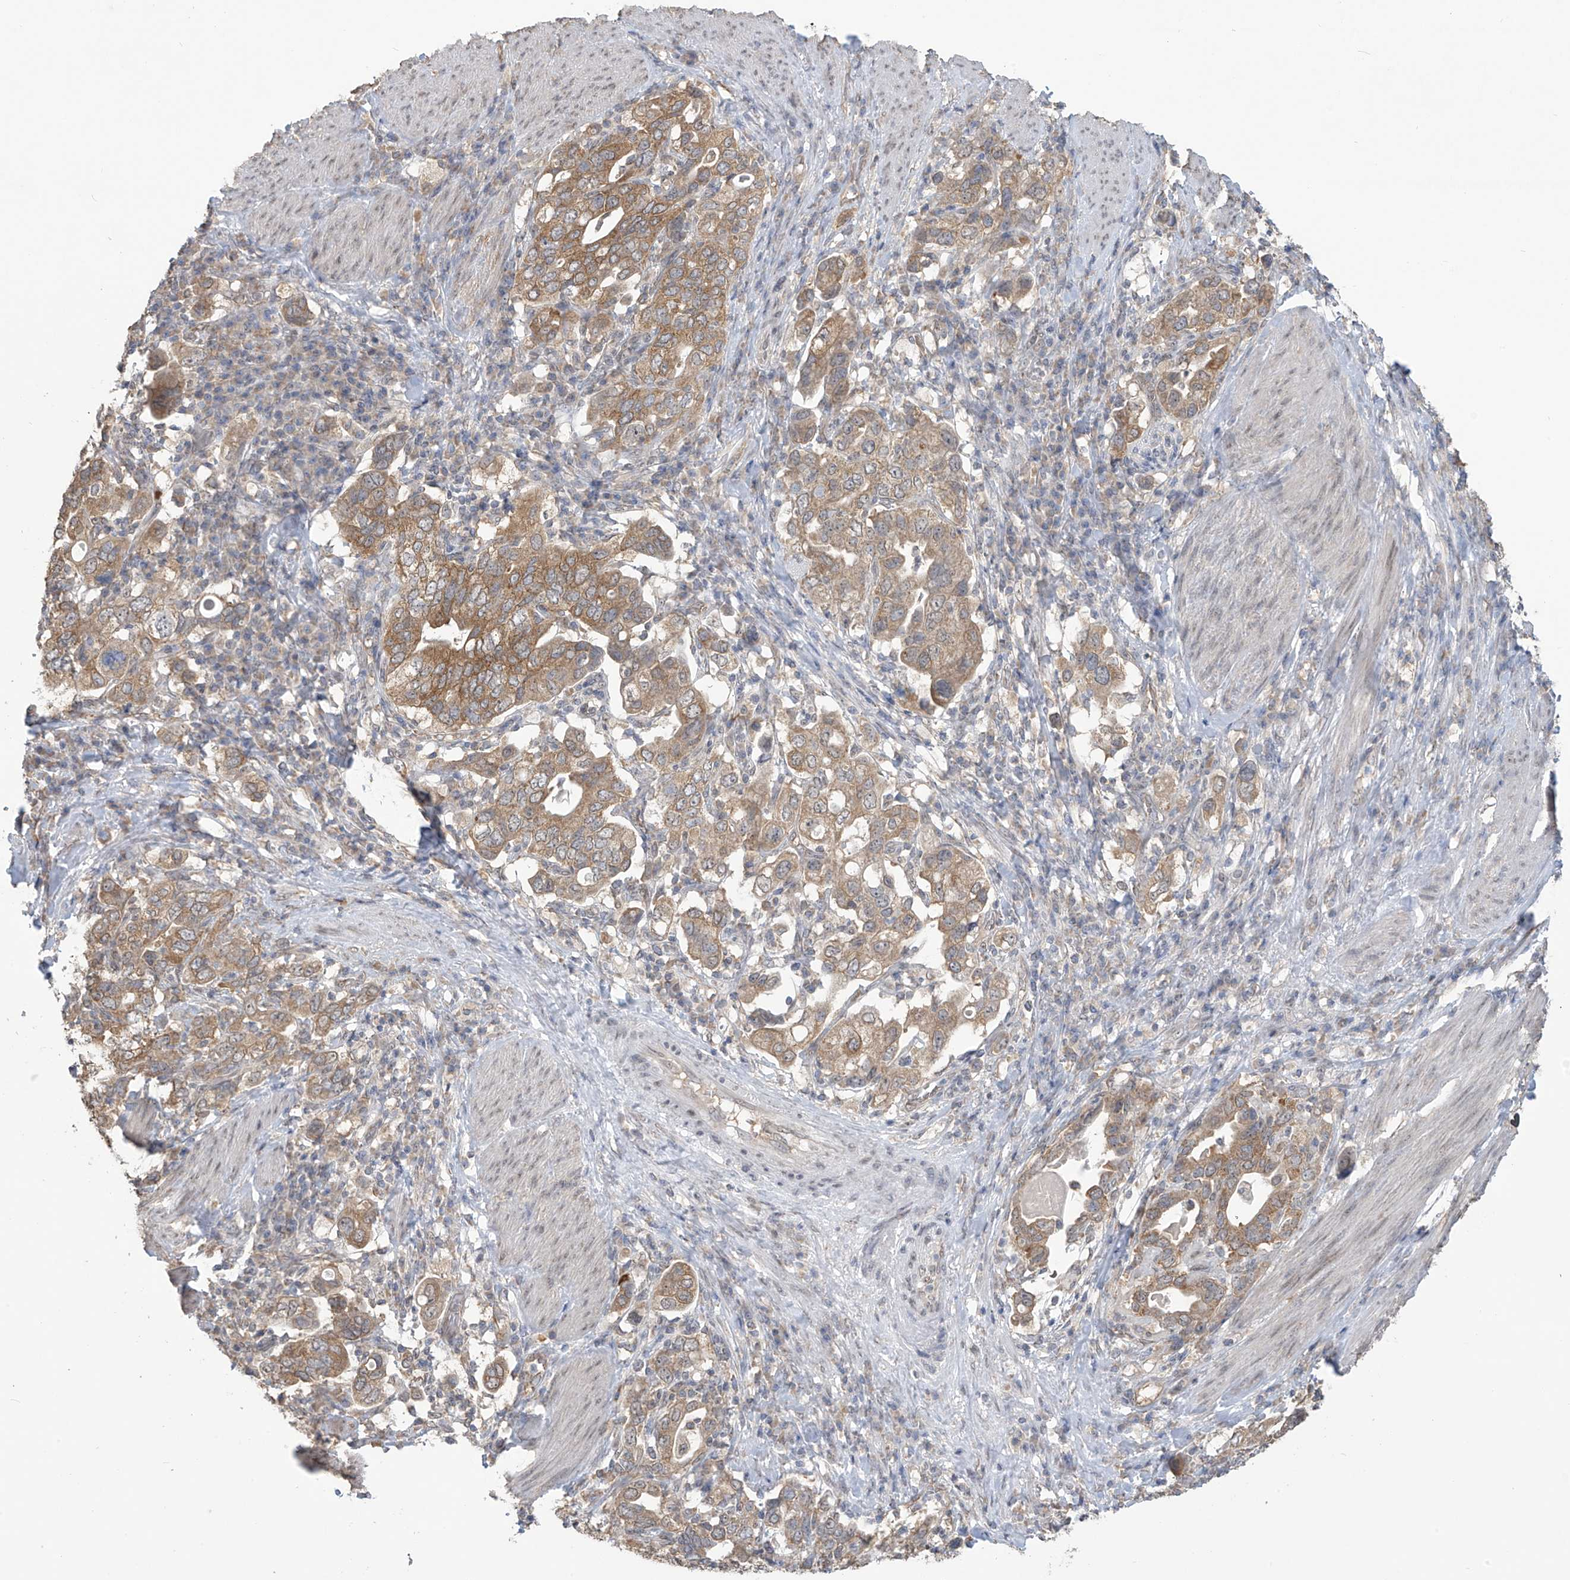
{"staining": {"intensity": "moderate", "quantity": ">75%", "location": "cytoplasmic/membranous"}, "tissue": "stomach cancer", "cell_type": "Tumor cells", "image_type": "cancer", "snomed": [{"axis": "morphology", "description": "Adenocarcinoma, NOS"}, {"axis": "topography", "description": "Stomach, upper"}], "caption": "DAB immunohistochemical staining of human adenocarcinoma (stomach) exhibits moderate cytoplasmic/membranous protein expression in approximately >75% of tumor cells.", "gene": "KIAA1522", "patient": {"sex": "male", "age": 62}}